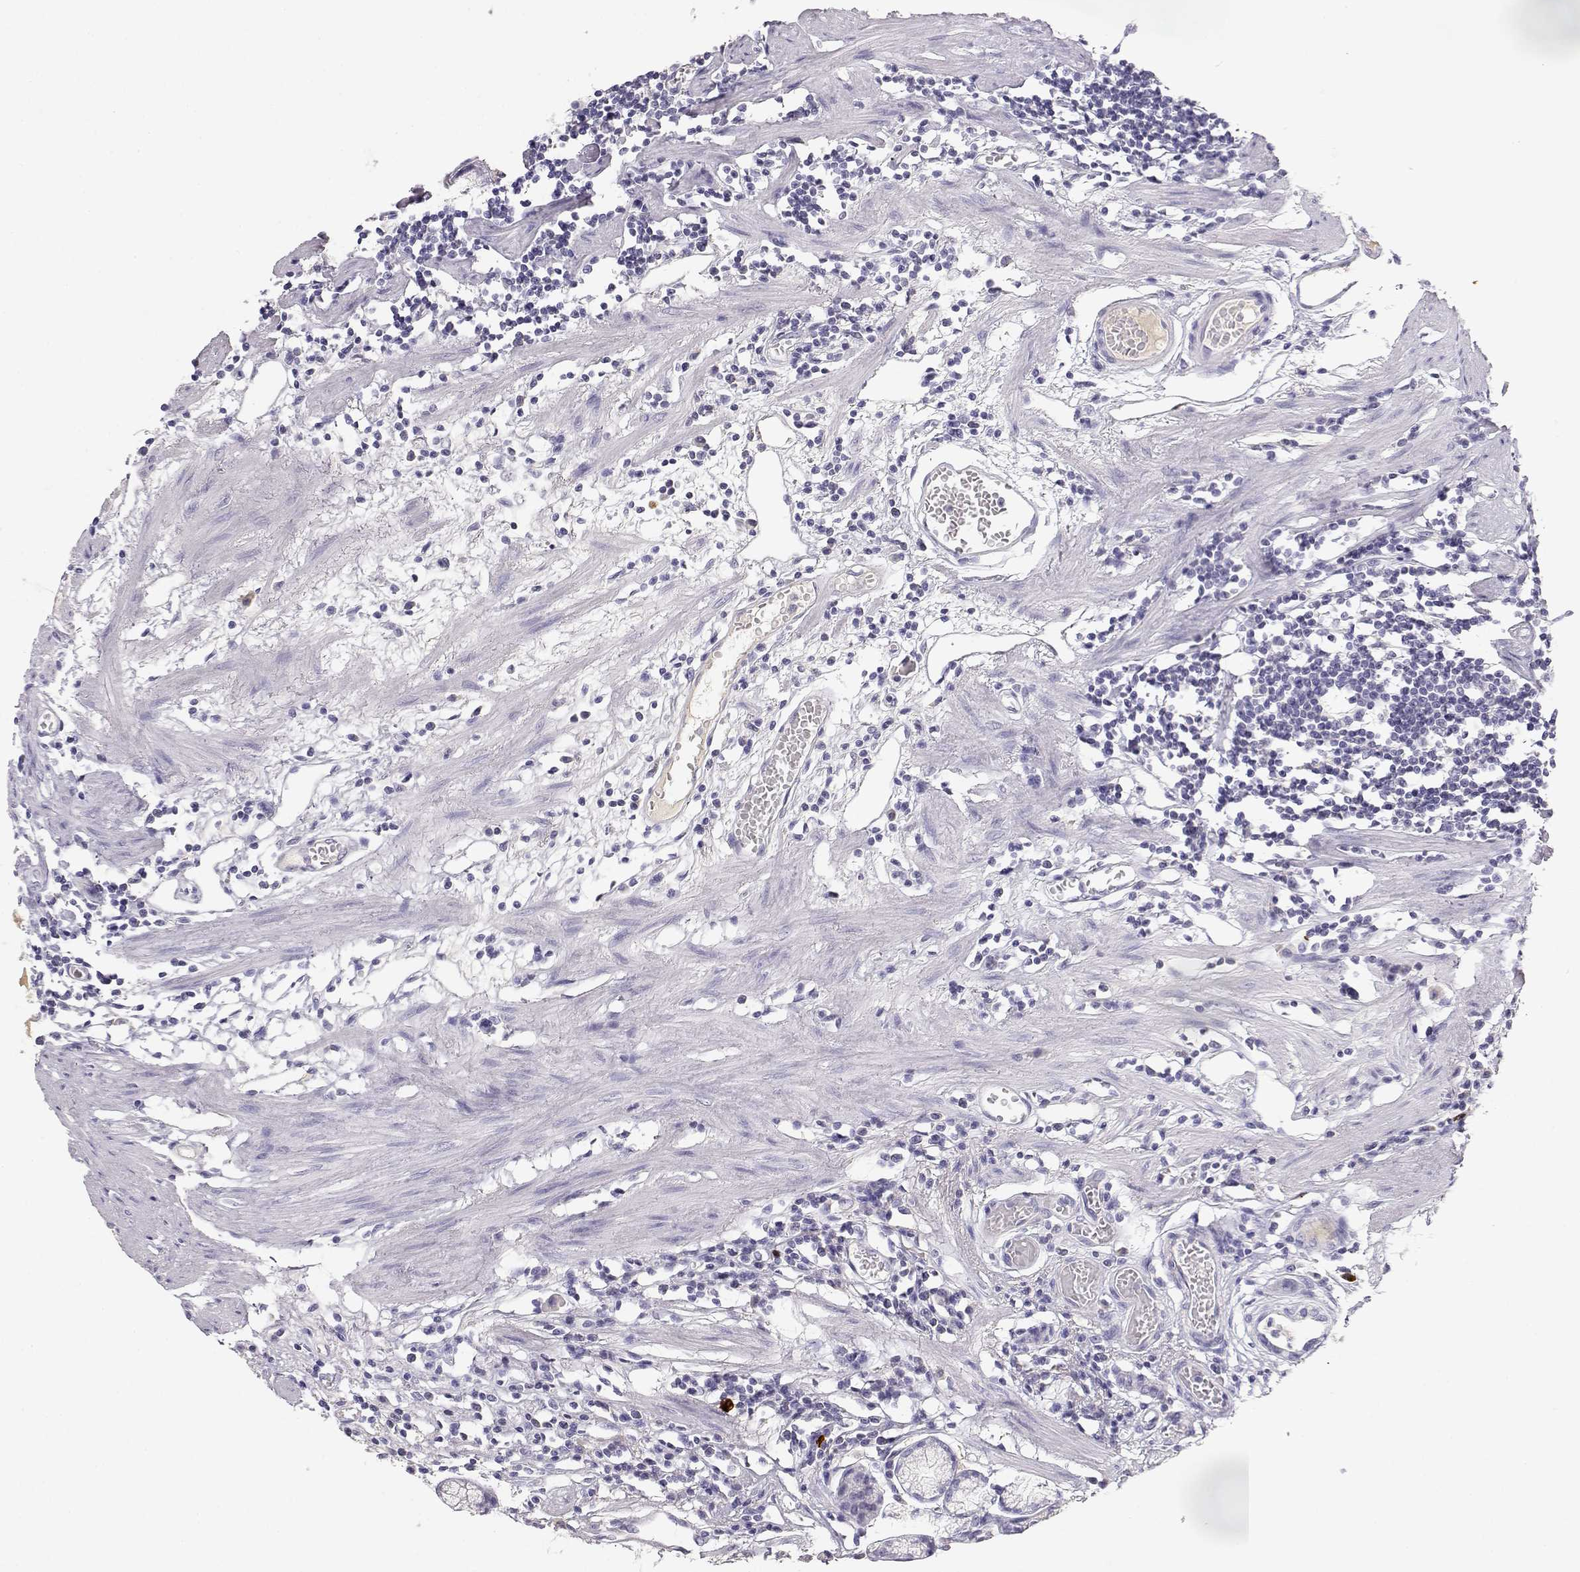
{"staining": {"intensity": "weak", "quantity": "<25%", "location": "cytoplasmic/membranous"}, "tissue": "stomach", "cell_type": "Glandular cells", "image_type": "normal", "snomed": [{"axis": "morphology", "description": "Normal tissue, NOS"}, {"axis": "topography", "description": "Stomach"}], "caption": "DAB immunohistochemical staining of benign human stomach exhibits no significant positivity in glandular cells. (DAB immunohistochemistry (IHC), high magnification).", "gene": "GPR174", "patient": {"sex": "male", "age": 55}}